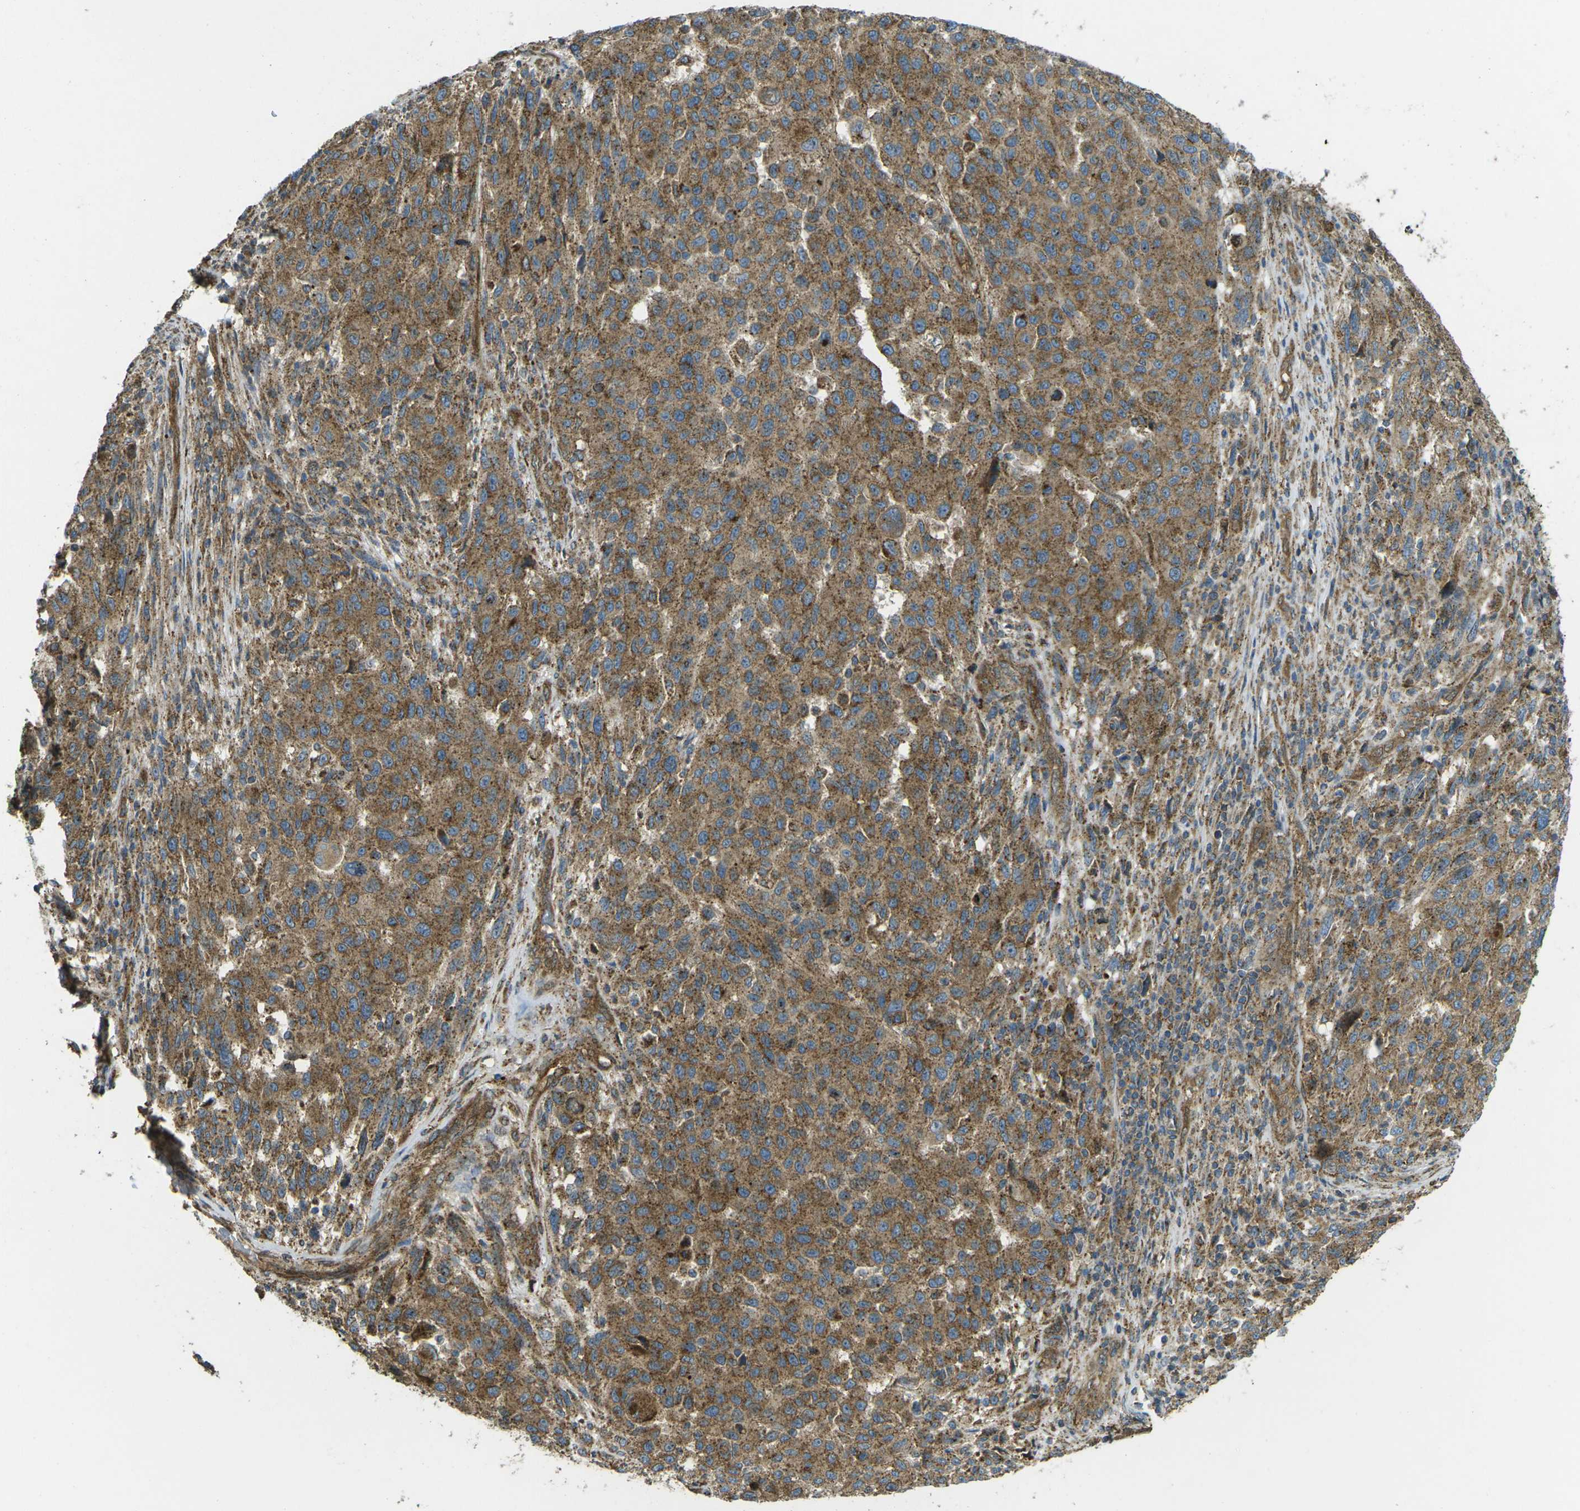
{"staining": {"intensity": "moderate", "quantity": ">75%", "location": "cytoplasmic/membranous"}, "tissue": "melanoma", "cell_type": "Tumor cells", "image_type": "cancer", "snomed": [{"axis": "morphology", "description": "Malignant melanoma, Metastatic site"}, {"axis": "topography", "description": "Lymph node"}], "caption": "The photomicrograph shows a brown stain indicating the presence of a protein in the cytoplasmic/membranous of tumor cells in malignant melanoma (metastatic site). The staining is performed using DAB brown chromogen to label protein expression. The nuclei are counter-stained blue using hematoxylin.", "gene": "CHMP3", "patient": {"sex": "male", "age": 61}}